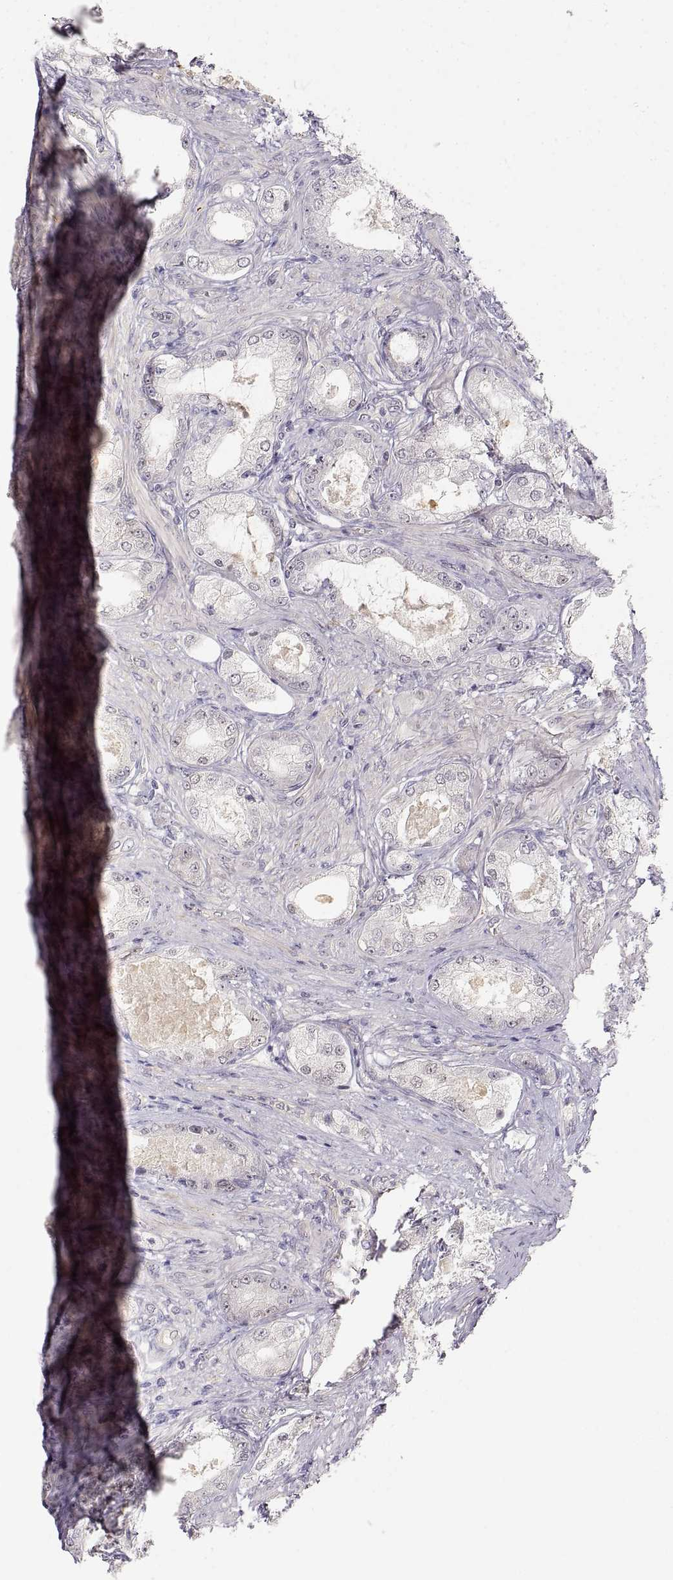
{"staining": {"intensity": "negative", "quantity": "none", "location": "none"}, "tissue": "prostate cancer", "cell_type": "Tumor cells", "image_type": "cancer", "snomed": [{"axis": "morphology", "description": "Adenocarcinoma, Low grade"}, {"axis": "topography", "description": "Prostate"}], "caption": "Prostate low-grade adenocarcinoma was stained to show a protein in brown. There is no significant positivity in tumor cells.", "gene": "EAF2", "patient": {"sex": "male", "age": 68}}